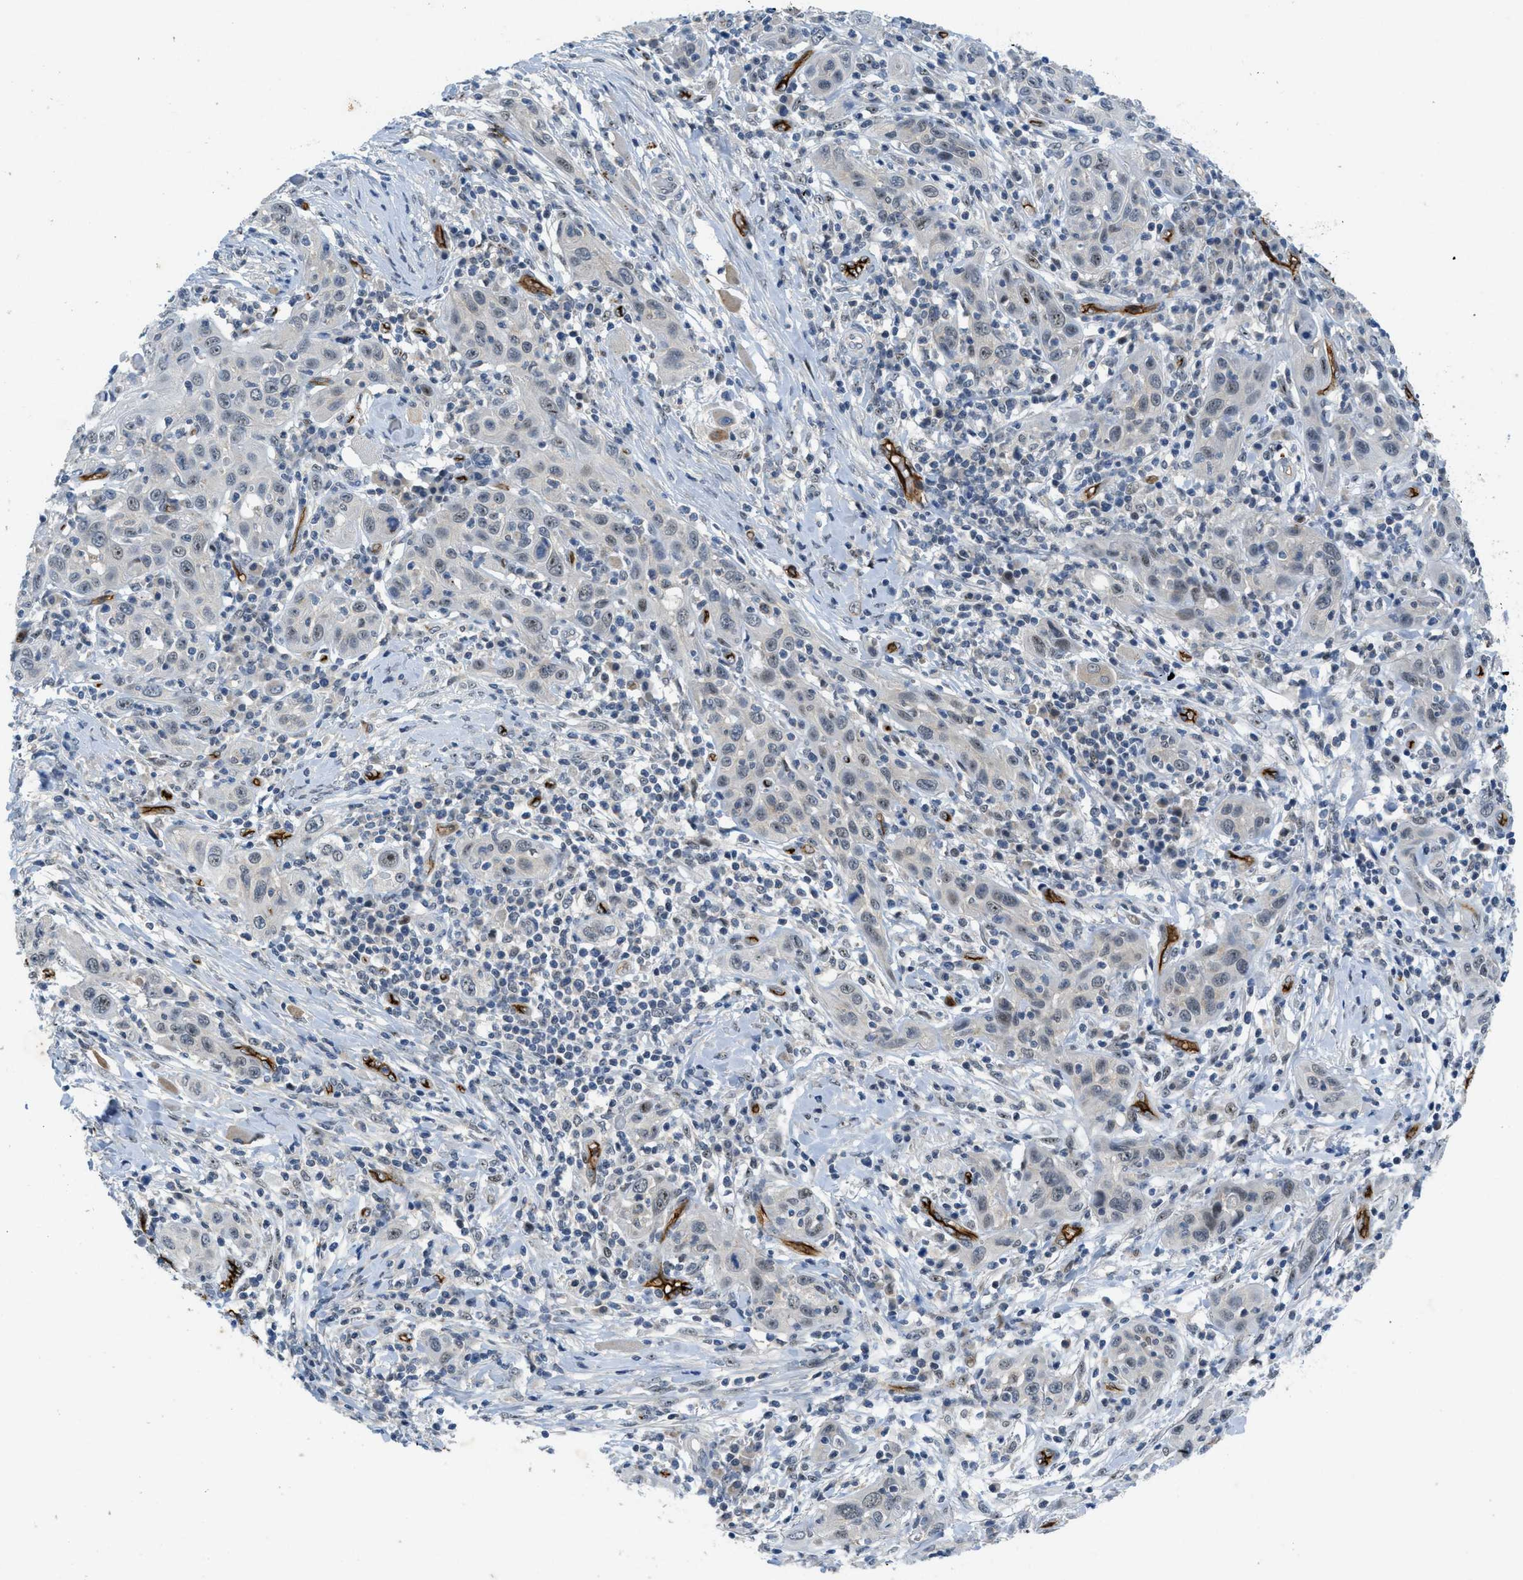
{"staining": {"intensity": "weak", "quantity": "<25%", "location": "nuclear"}, "tissue": "skin cancer", "cell_type": "Tumor cells", "image_type": "cancer", "snomed": [{"axis": "morphology", "description": "Squamous cell carcinoma, NOS"}, {"axis": "topography", "description": "Skin"}], "caption": "Photomicrograph shows no protein expression in tumor cells of skin cancer (squamous cell carcinoma) tissue. (Brightfield microscopy of DAB (3,3'-diaminobenzidine) immunohistochemistry (IHC) at high magnification).", "gene": "SLCO2A1", "patient": {"sex": "female", "age": 88}}